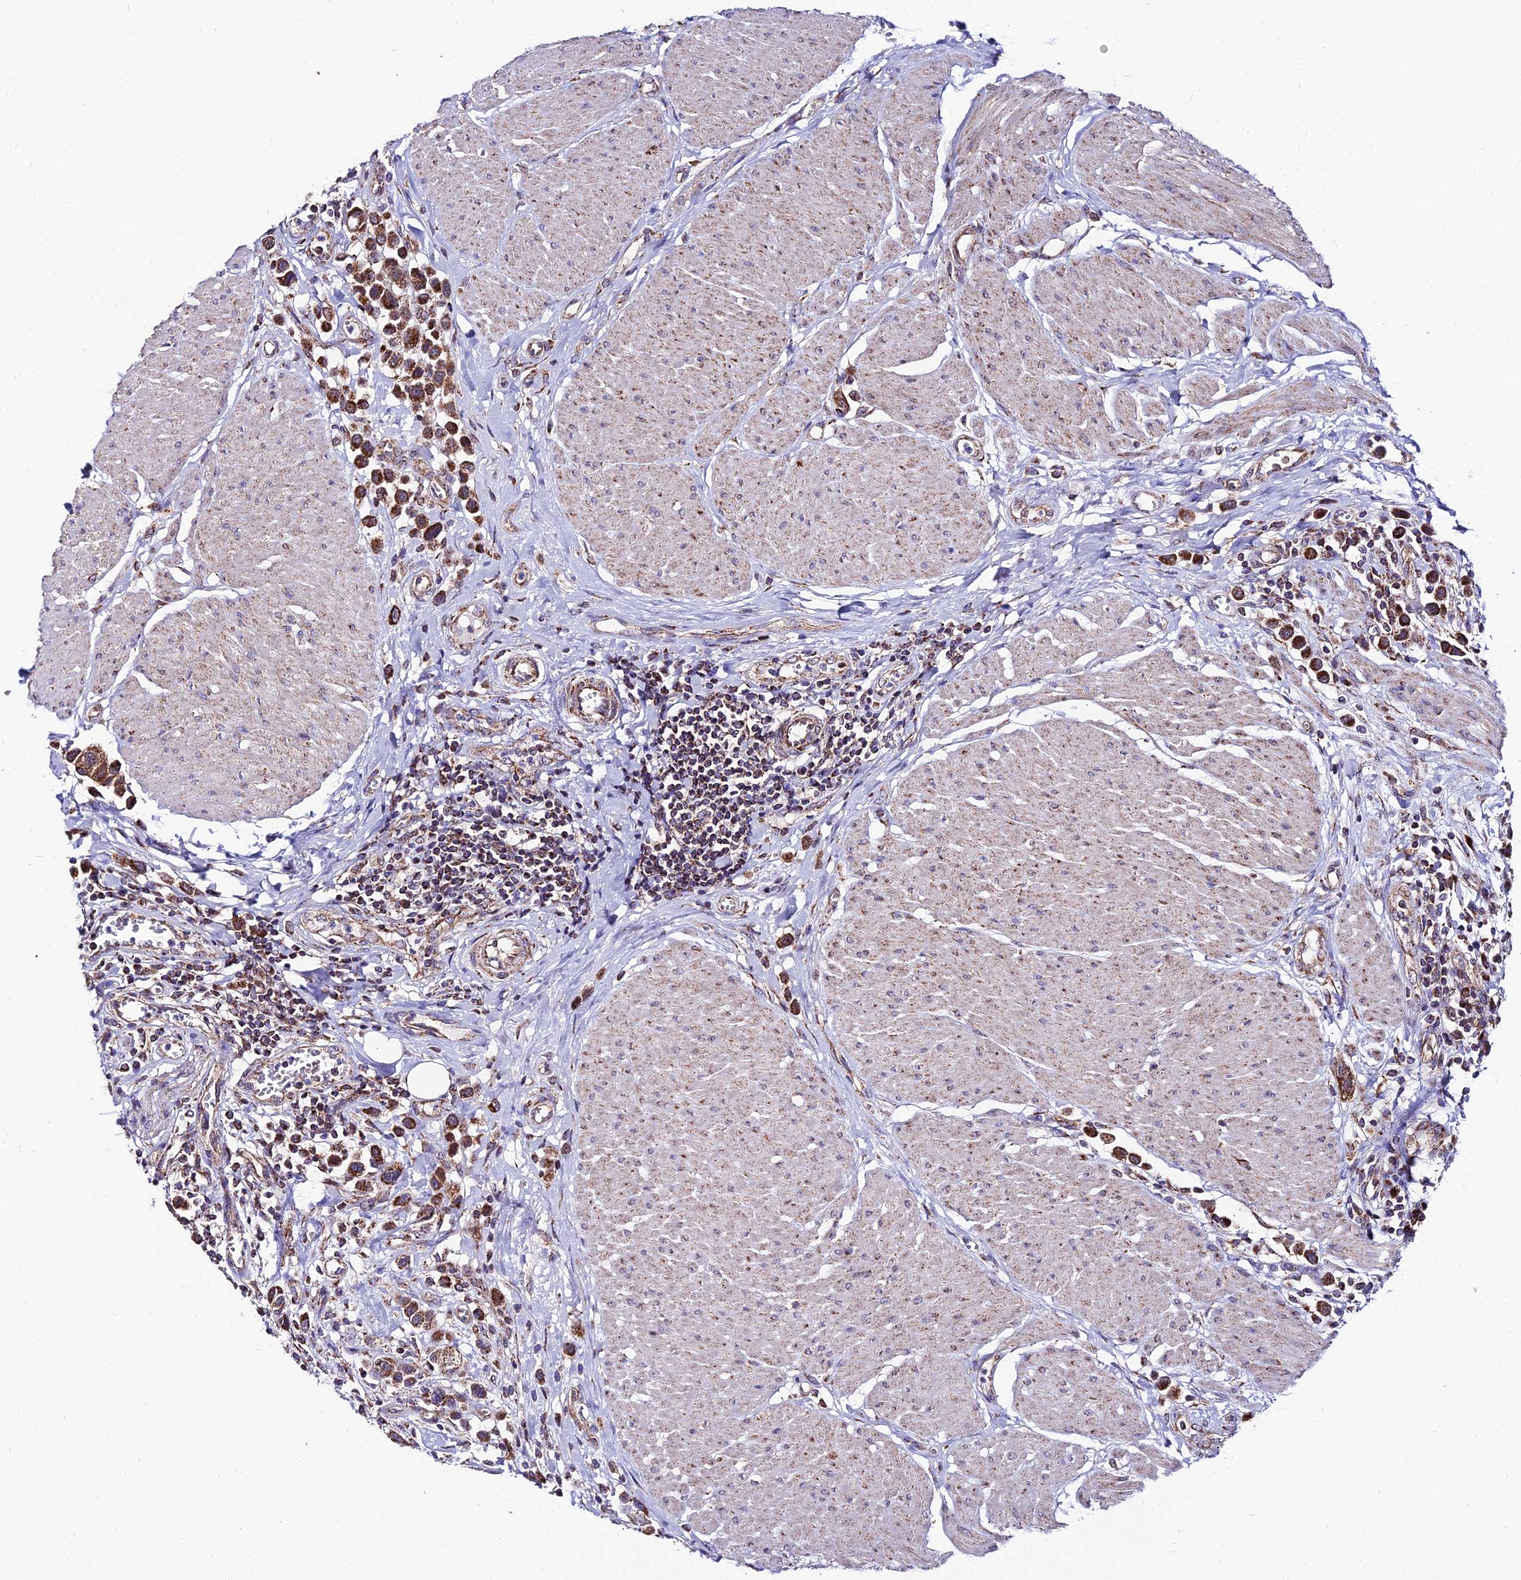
{"staining": {"intensity": "strong", "quantity": ">75%", "location": "cytoplasmic/membranous"}, "tissue": "urothelial cancer", "cell_type": "Tumor cells", "image_type": "cancer", "snomed": [{"axis": "morphology", "description": "Urothelial carcinoma, High grade"}, {"axis": "topography", "description": "Urinary bladder"}], "caption": "Protein expression analysis of human urothelial cancer reveals strong cytoplasmic/membranous staining in approximately >75% of tumor cells.", "gene": "PSMD2", "patient": {"sex": "male", "age": 50}}